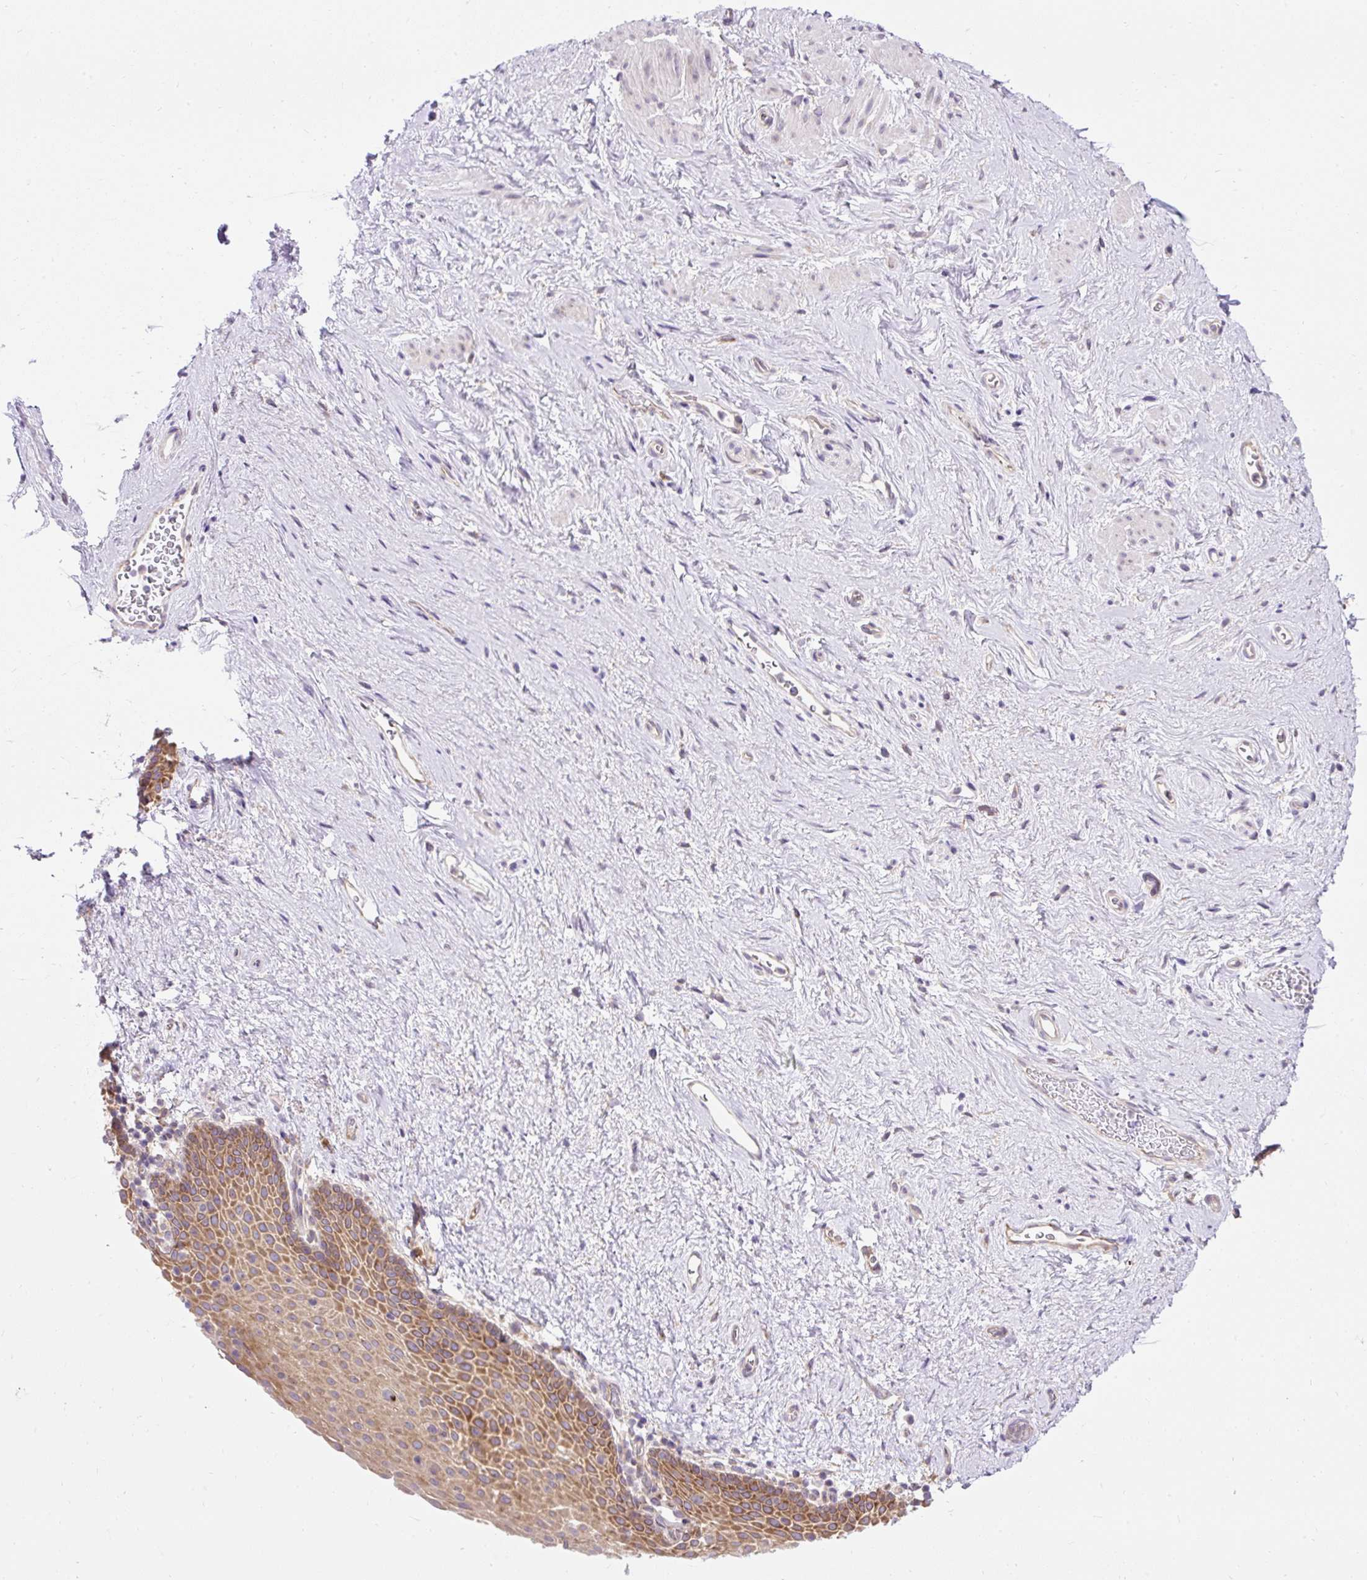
{"staining": {"intensity": "moderate", "quantity": ">75%", "location": "cytoplasmic/membranous"}, "tissue": "vagina", "cell_type": "Squamous epithelial cells", "image_type": "normal", "snomed": [{"axis": "morphology", "description": "Normal tissue, NOS"}, {"axis": "topography", "description": "Vagina"}], "caption": "DAB (3,3'-diaminobenzidine) immunohistochemical staining of benign vagina displays moderate cytoplasmic/membranous protein expression in approximately >75% of squamous epithelial cells.", "gene": "GPR45", "patient": {"sex": "female", "age": 61}}